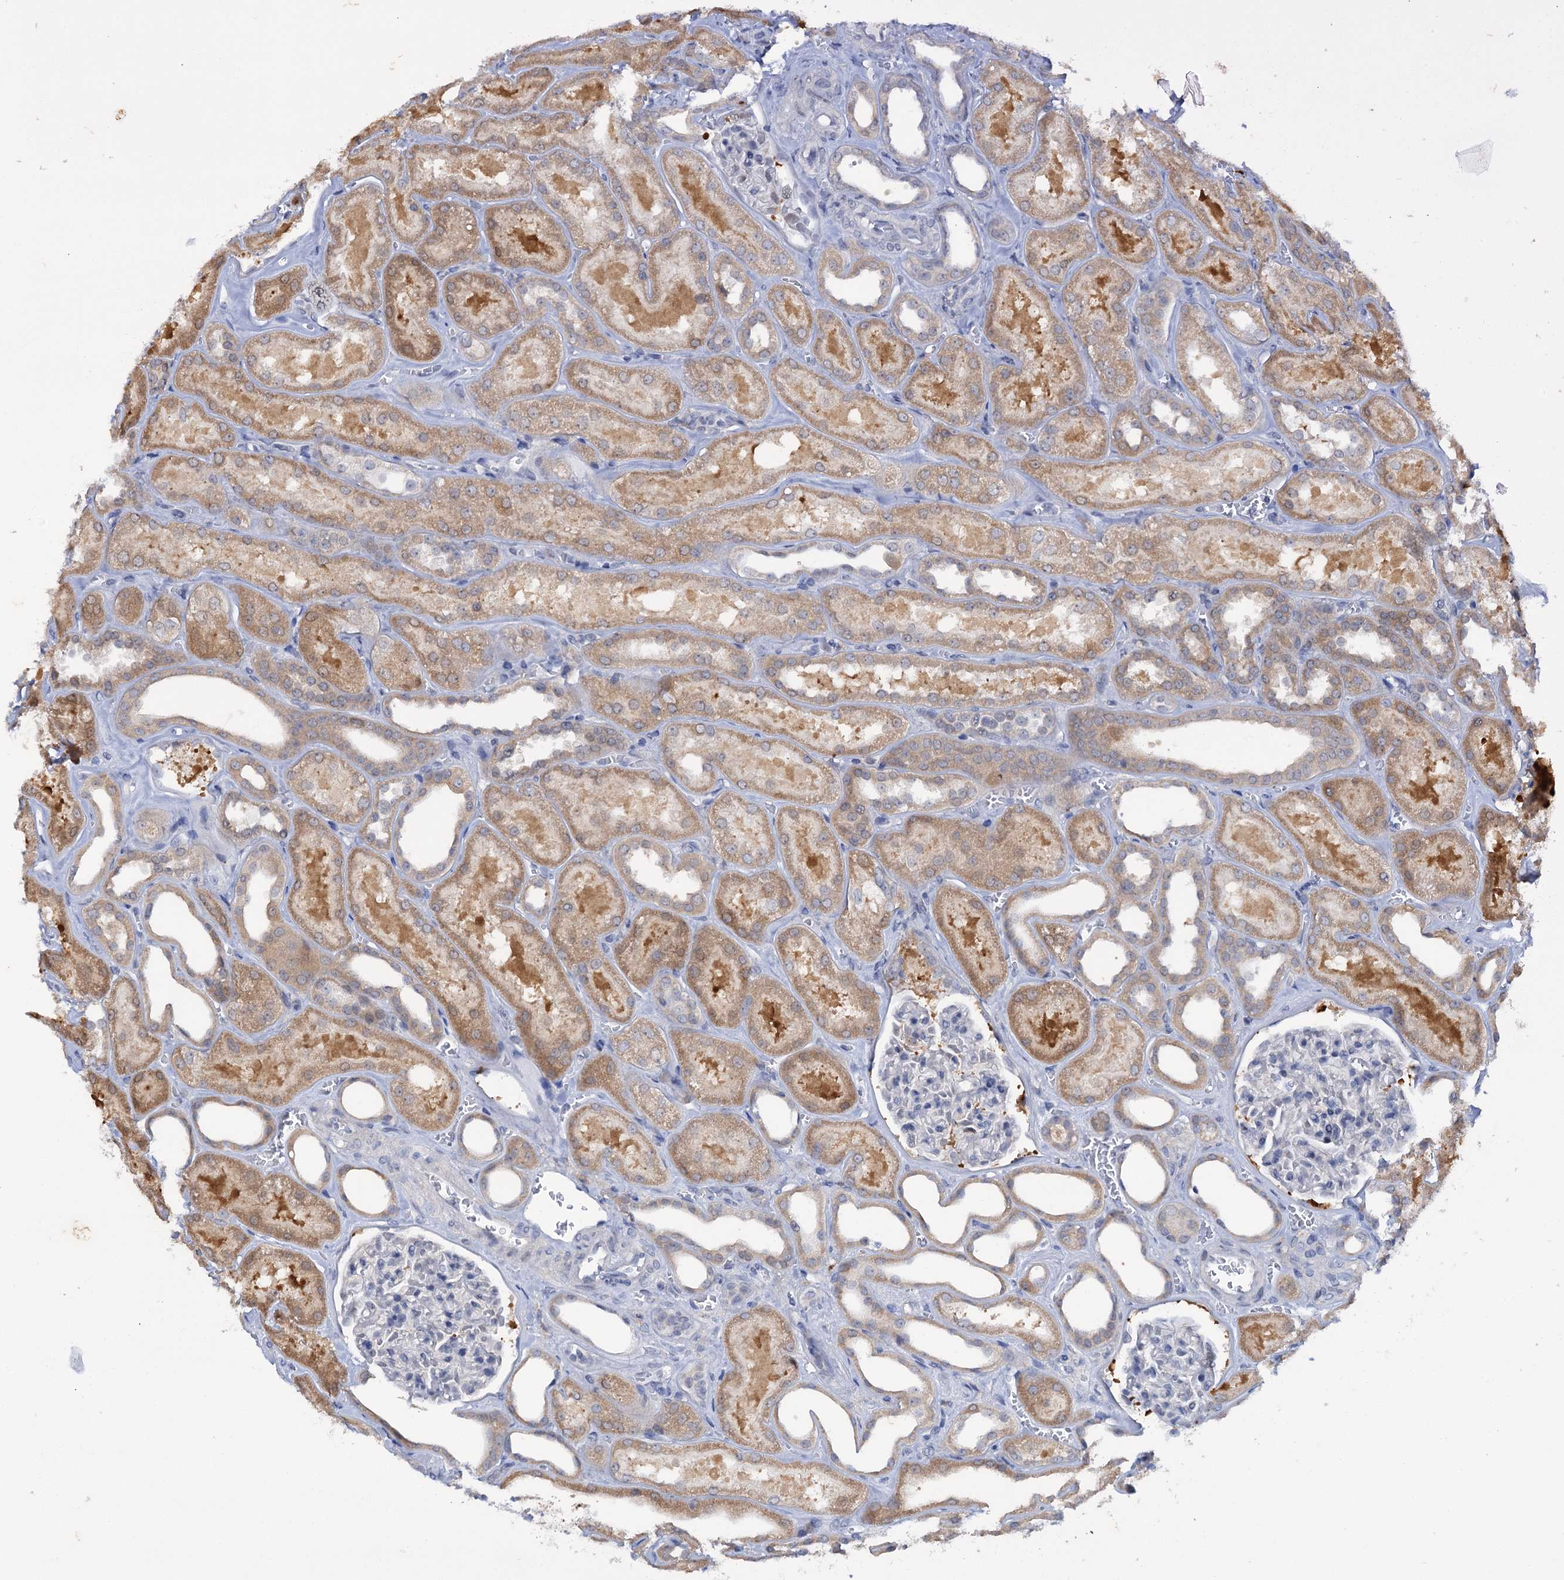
{"staining": {"intensity": "negative", "quantity": "none", "location": "none"}, "tissue": "kidney", "cell_type": "Cells in glomeruli", "image_type": "normal", "snomed": [{"axis": "morphology", "description": "Normal tissue, NOS"}, {"axis": "morphology", "description": "Adenocarcinoma, NOS"}, {"axis": "topography", "description": "Kidney"}], "caption": "Cells in glomeruli show no significant protein expression in normal kidney. (DAB immunohistochemistry, high magnification).", "gene": "MID1IP1", "patient": {"sex": "female", "age": 68}}